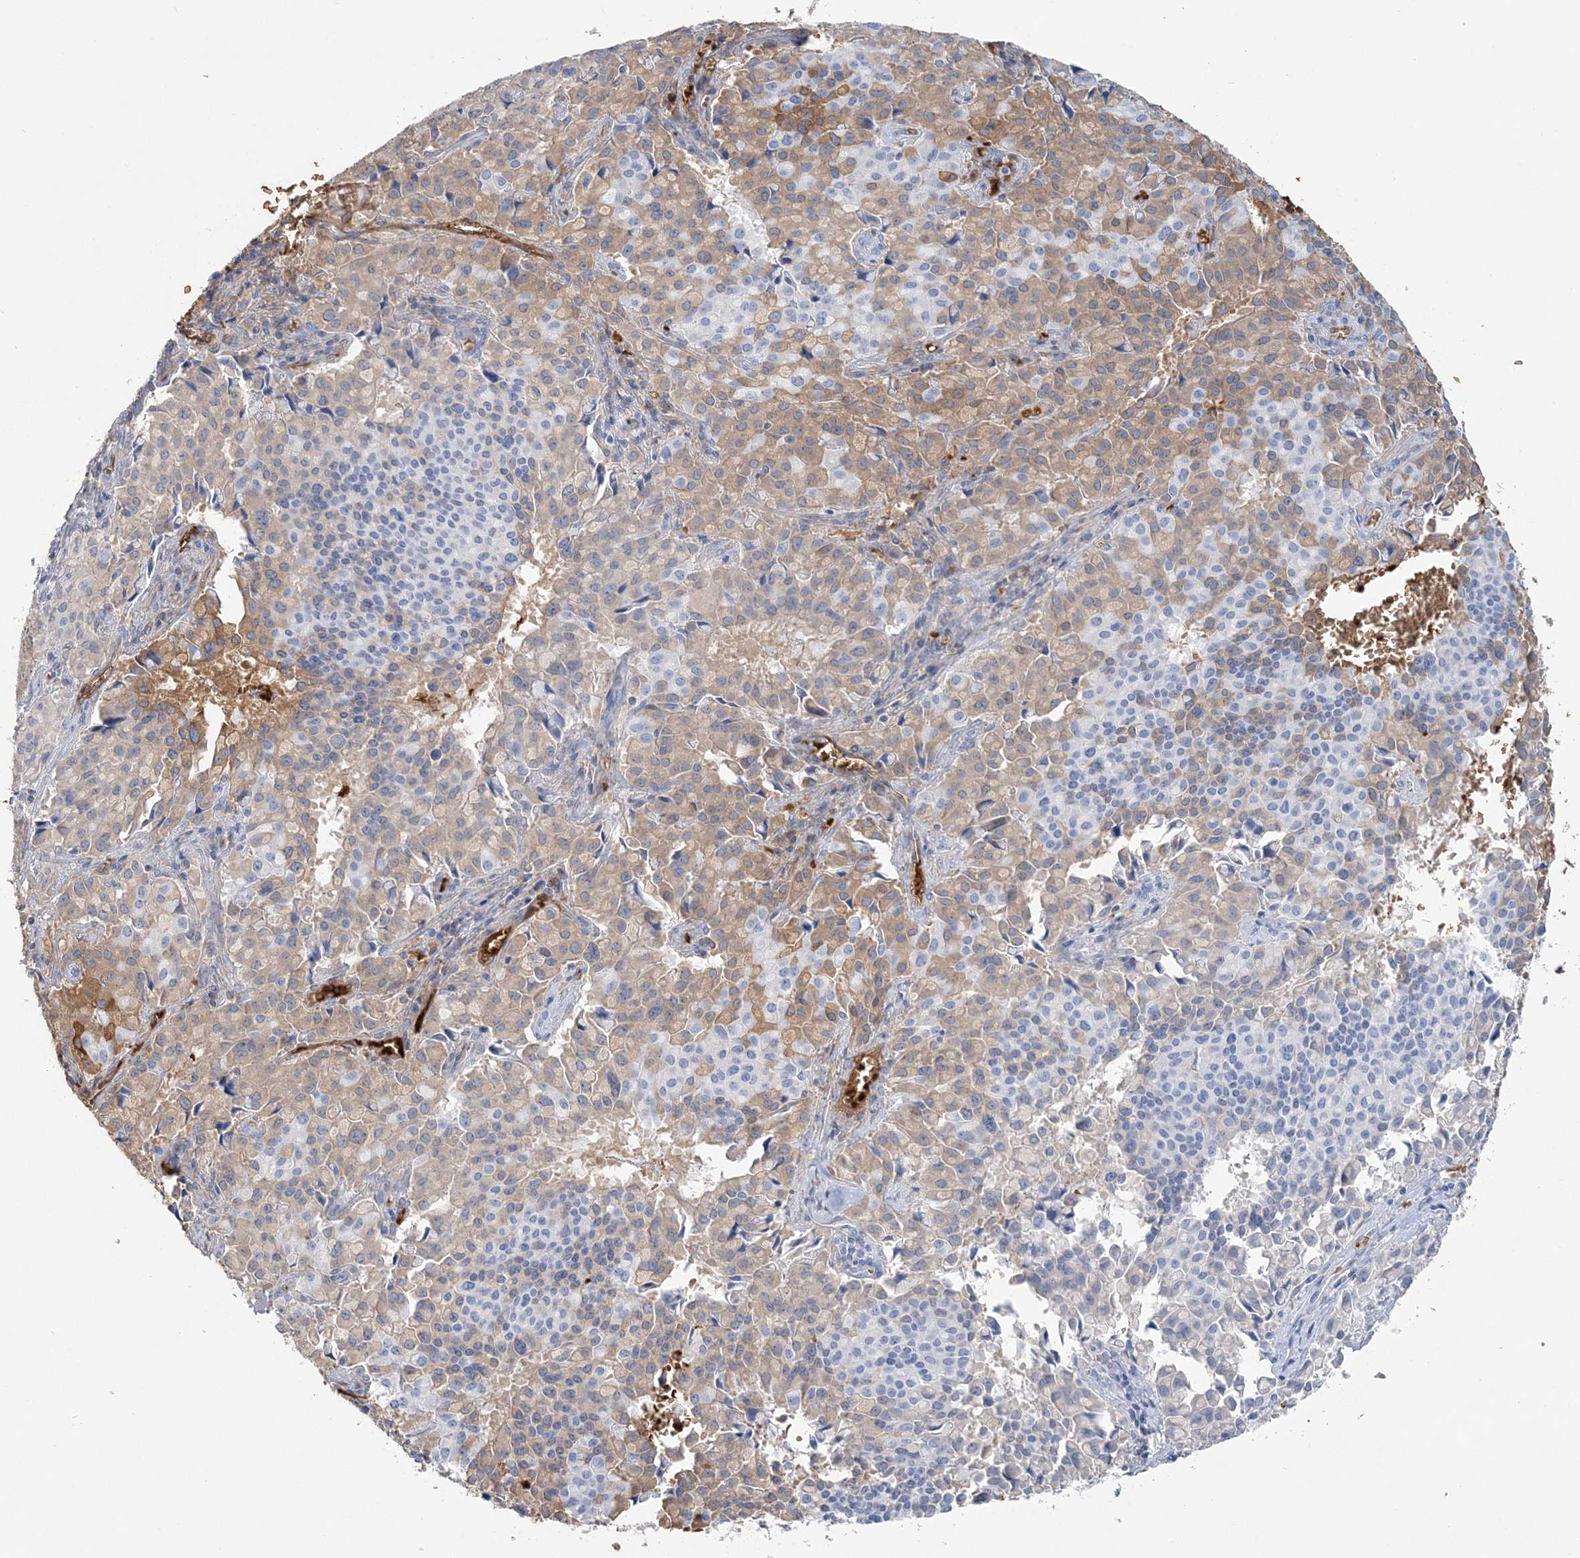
{"staining": {"intensity": "weak", "quantity": "25%-75%", "location": "cytoplasmic/membranous"}, "tissue": "pancreatic cancer", "cell_type": "Tumor cells", "image_type": "cancer", "snomed": [{"axis": "morphology", "description": "Adenocarcinoma, NOS"}, {"axis": "topography", "description": "Pancreas"}], "caption": "High-magnification brightfield microscopy of pancreatic adenocarcinoma stained with DAB (3,3'-diaminobenzidine) (brown) and counterstained with hematoxylin (blue). tumor cells exhibit weak cytoplasmic/membranous expression is identified in approximately25%-75% of cells.", "gene": "HBD", "patient": {"sex": "male", "age": 65}}